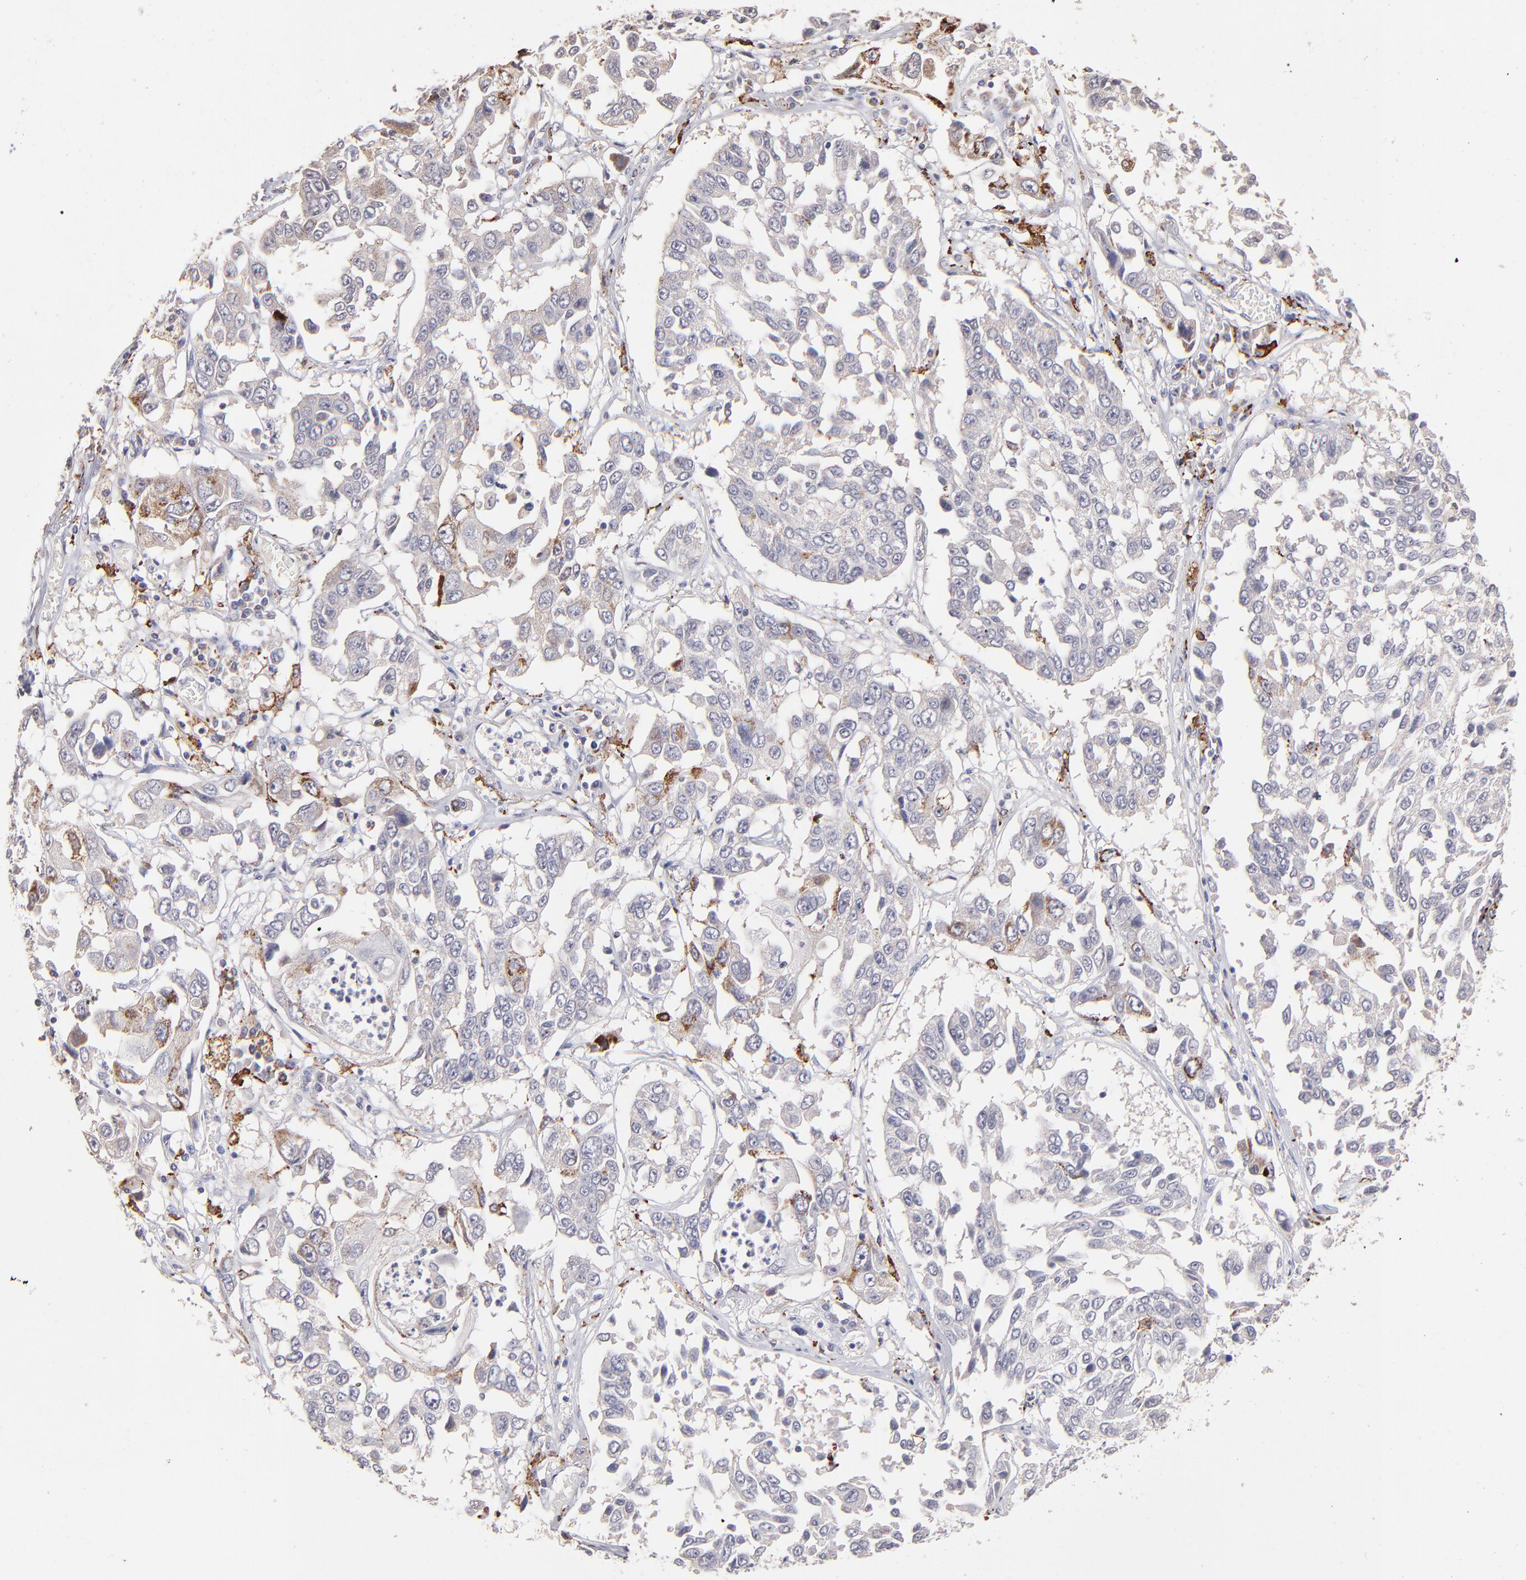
{"staining": {"intensity": "weak", "quantity": "<25%", "location": "cytoplasmic/membranous"}, "tissue": "lung cancer", "cell_type": "Tumor cells", "image_type": "cancer", "snomed": [{"axis": "morphology", "description": "Squamous cell carcinoma, NOS"}, {"axis": "topography", "description": "Lung"}], "caption": "The photomicrograph demonstrates no staining of tumor cells in lung squamous cell carcinoma.", "gene": "GLDC", "patient": {"sex": "male", "age": 71}}